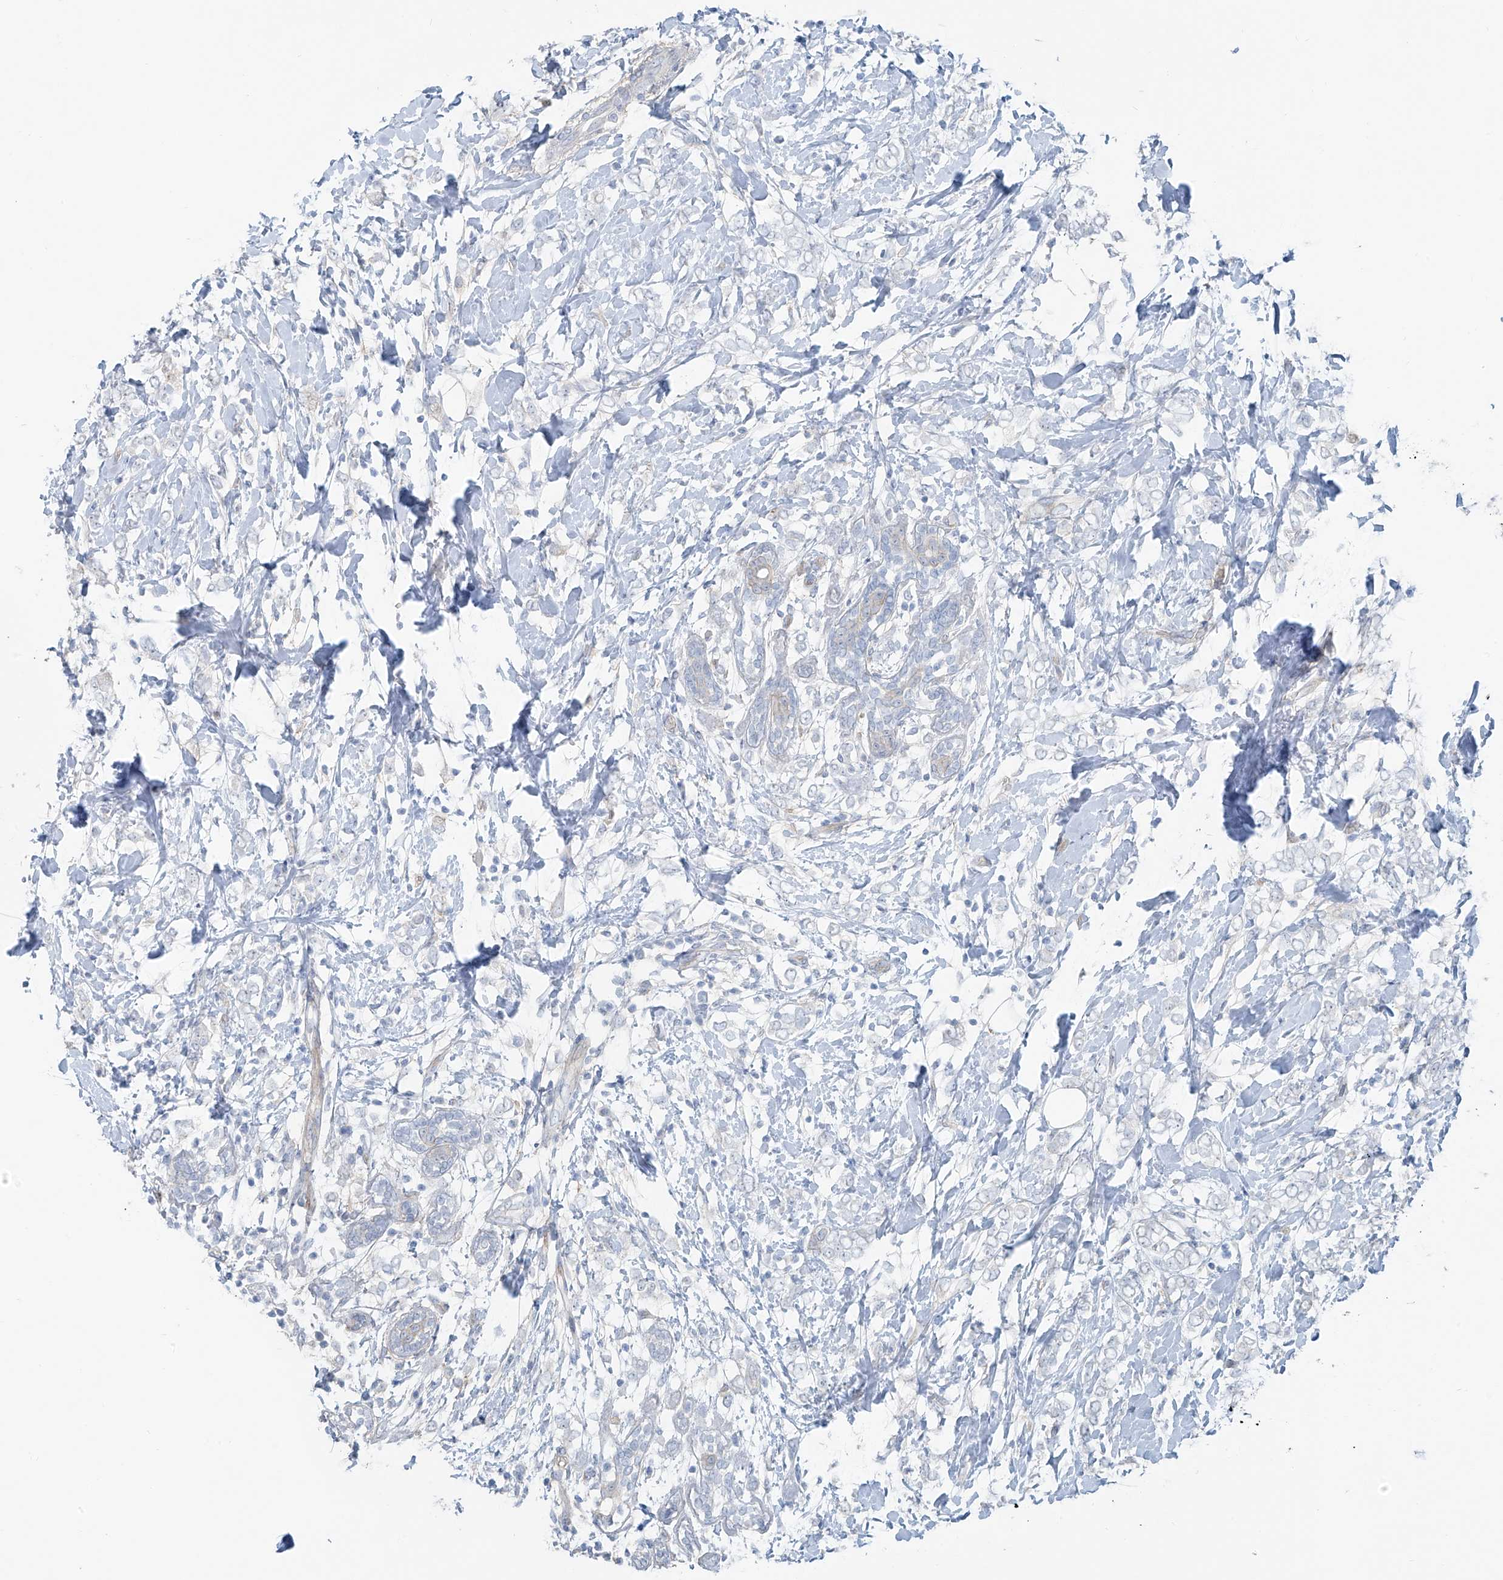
{"staining": {"intensity": "negative", "quantity": "none", "location": "none"}, "tissue": "breast cancer", "cell_type": "Tumor cells", "image_type": "cancer", "snomed": [{"axis": "morphology", "description": "Normal tissue, NOS"}, {"axis": "morphology", "description": "Lobular carcinoma"}, {"axis": "topography", "description": "Breast"}], "caption": "There is no significant staining in tumor cells of lobular carcinoma (breast).", "gene": "TUBE1", "patient": {"sex": "female", "age": 47}}